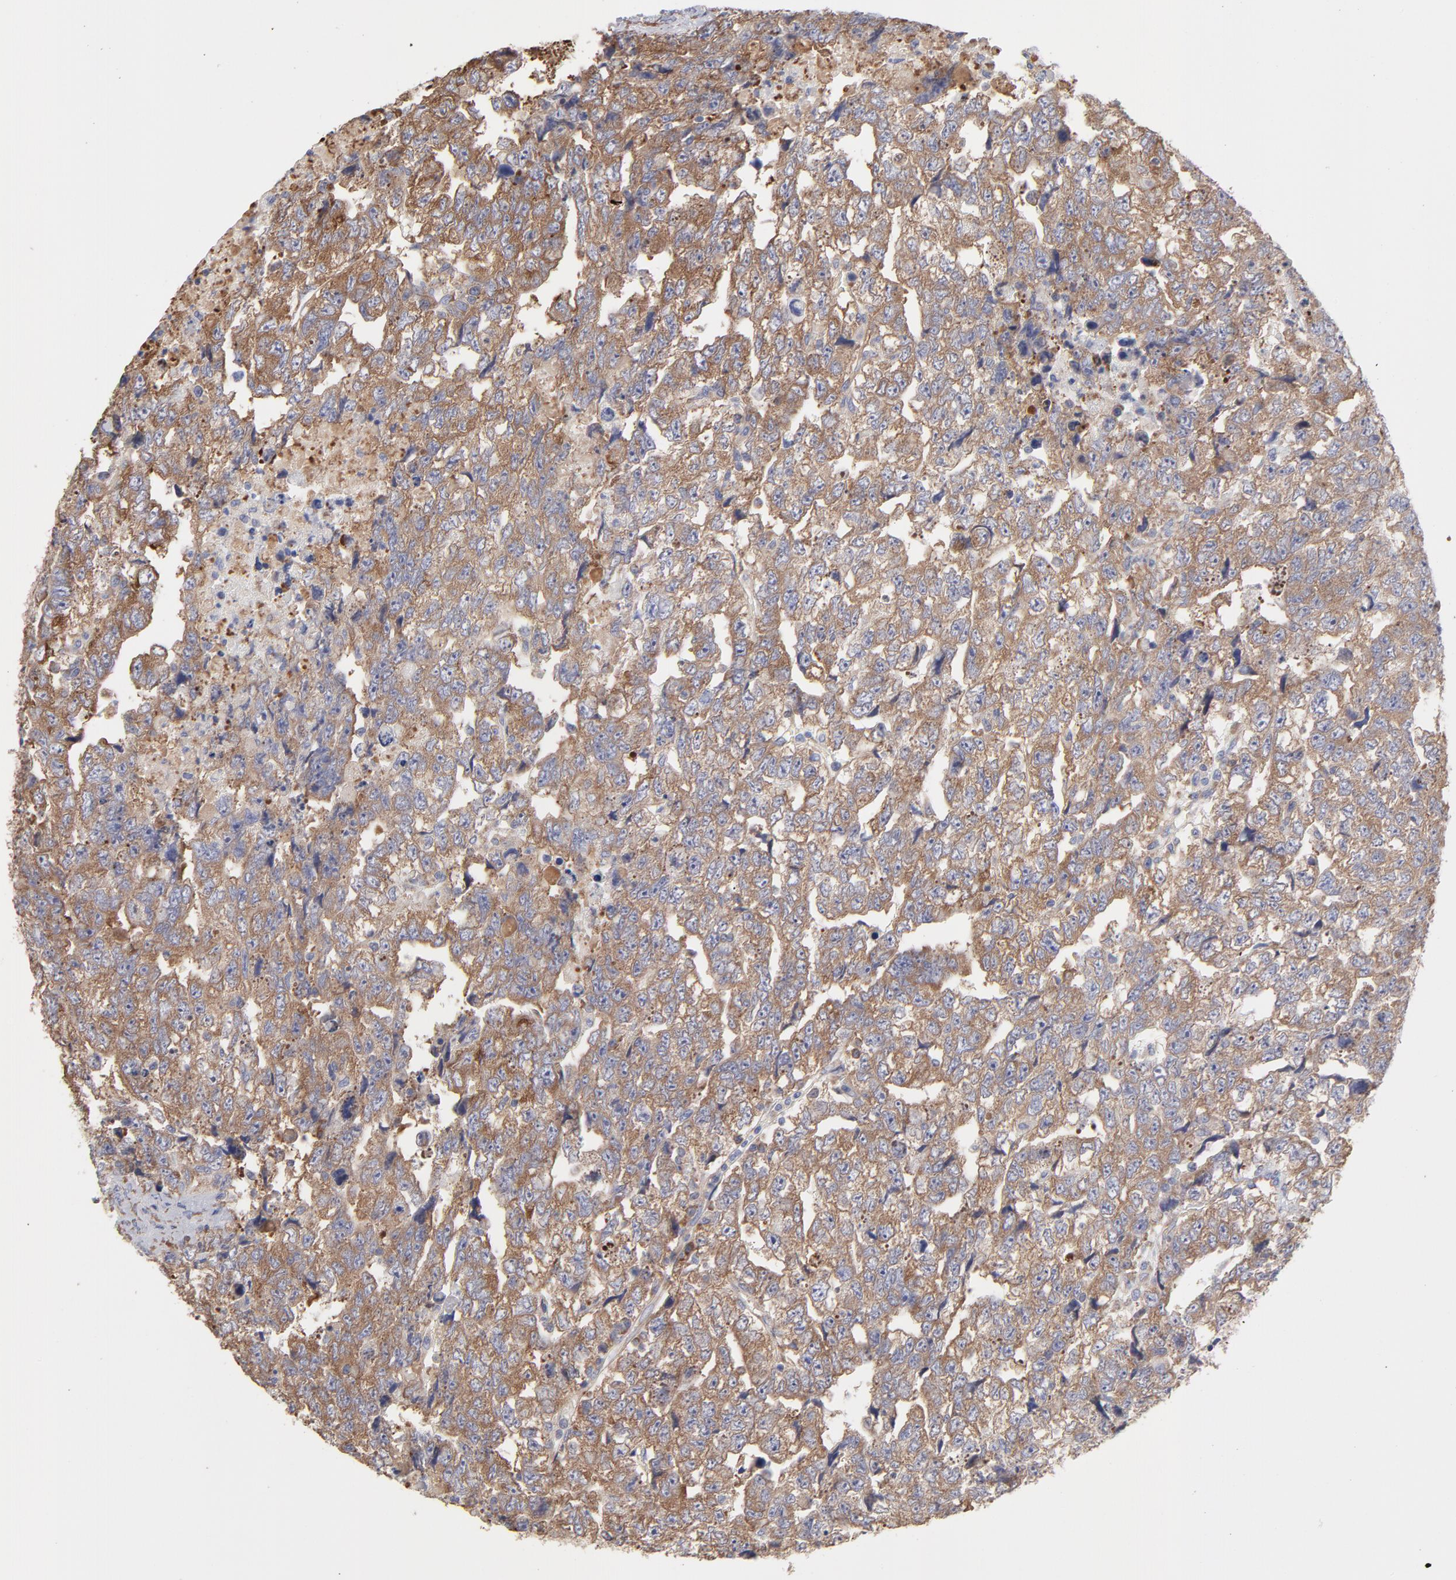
{"staining": {"intensity": "moderate", "quantity": ">75%", "location": "cytoplasmic/membranous"}, "tissue": "testis cancer", "cell_type": "Tumor cells", "image_type": "cancer", "snomed": [{"axis": "morphology", "description": "Carcinoma, Embryonal, NOS"}, {"axis": "topography", "description": "Testis"}], "caption": "Immunohistochemical staining of human testis cancer displays medium levels of moderate cytoplasmic/membranous staining in about >75% of tumor cells.", "gene": "RPL3", "patient": {"sex": "male", "age": 36}}